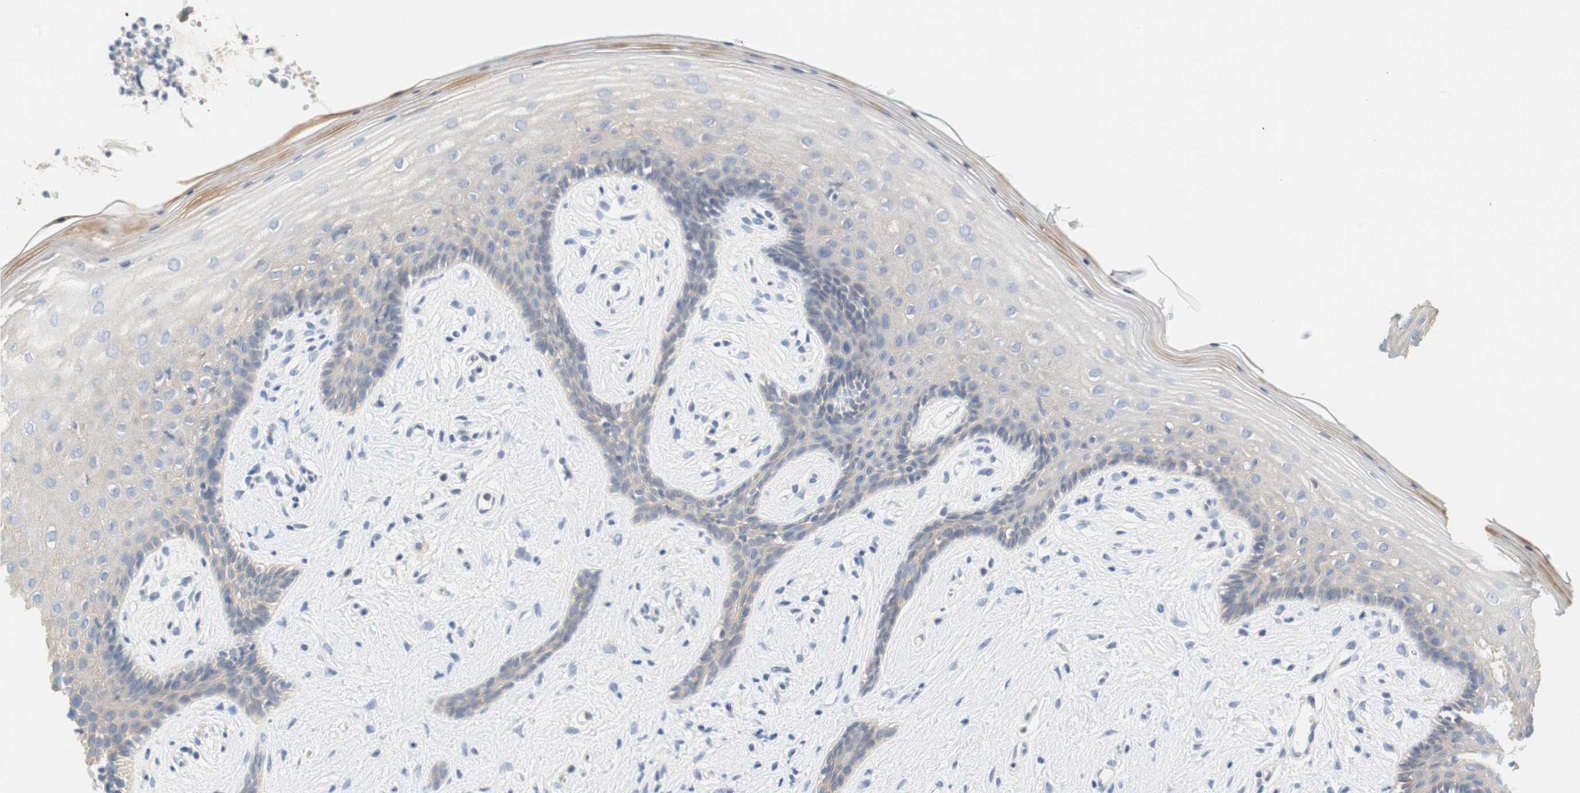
{"staining": {"intensity": "negative", "quantity": "none", "location": "none"}, "tissue": "vagina", "cell_type": "Squamous epithelial cells", "image_type": "normal", "snomed": [{"axis": "morphology", "description": "Normal tissue, NOS"}, {"axis": "topography", "description": "Vagina"}], "caption": "A micrograph of vagina stained for a protein exhibits no brown staining in squamous epithelial cells.", "gene": "GLUL", "patient": {"sex": "female", "age": 44}}